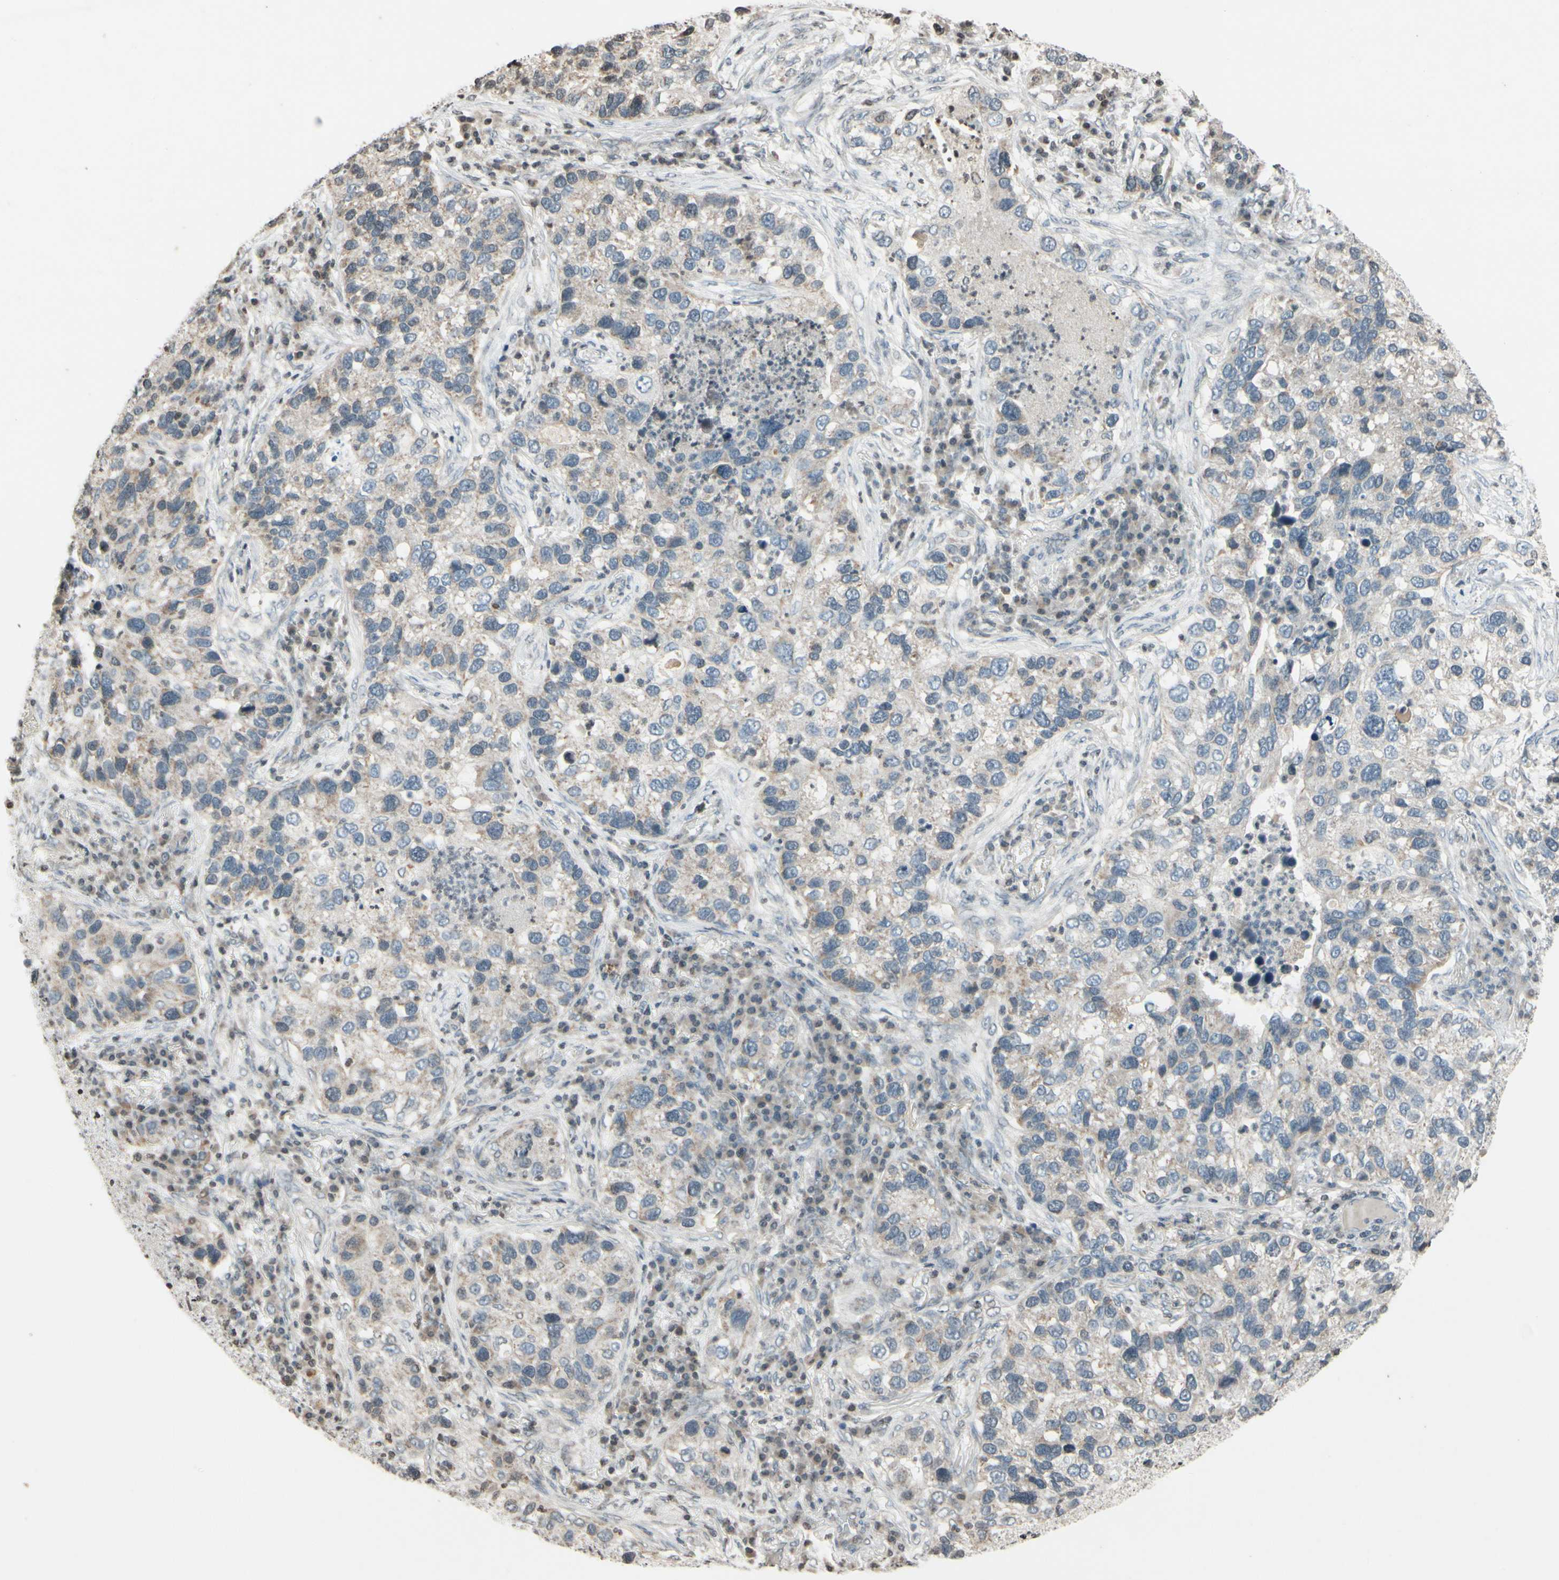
{"staining": {"intensity": "weak", "quantity": ">75%", "location": "cytoplasmic/membranous"}, "tissue": "lung cancer", "cell_type": "Tumor cells", "image_type": "cancer", "snomed": [{"axis": "morphology", "description": "Normal tissue, NOS"}, {"axis": "morphology", "description": "Adenocarcinoma, NOS"}, {"axis": "topography", "description": "Bronchus"}, {"axis": "topography", "description": "Lung"}], "caption": "DAB (3,3'-diaminobenzidine) immunohistochemical staining of human lung cancer (adenocarcinoma) shows weak cytoplasmic/membranous protein positivity in about >75% of tumor cells.", "gene": "CLDN11", "patient": {"sex": "male", "age": 54}}